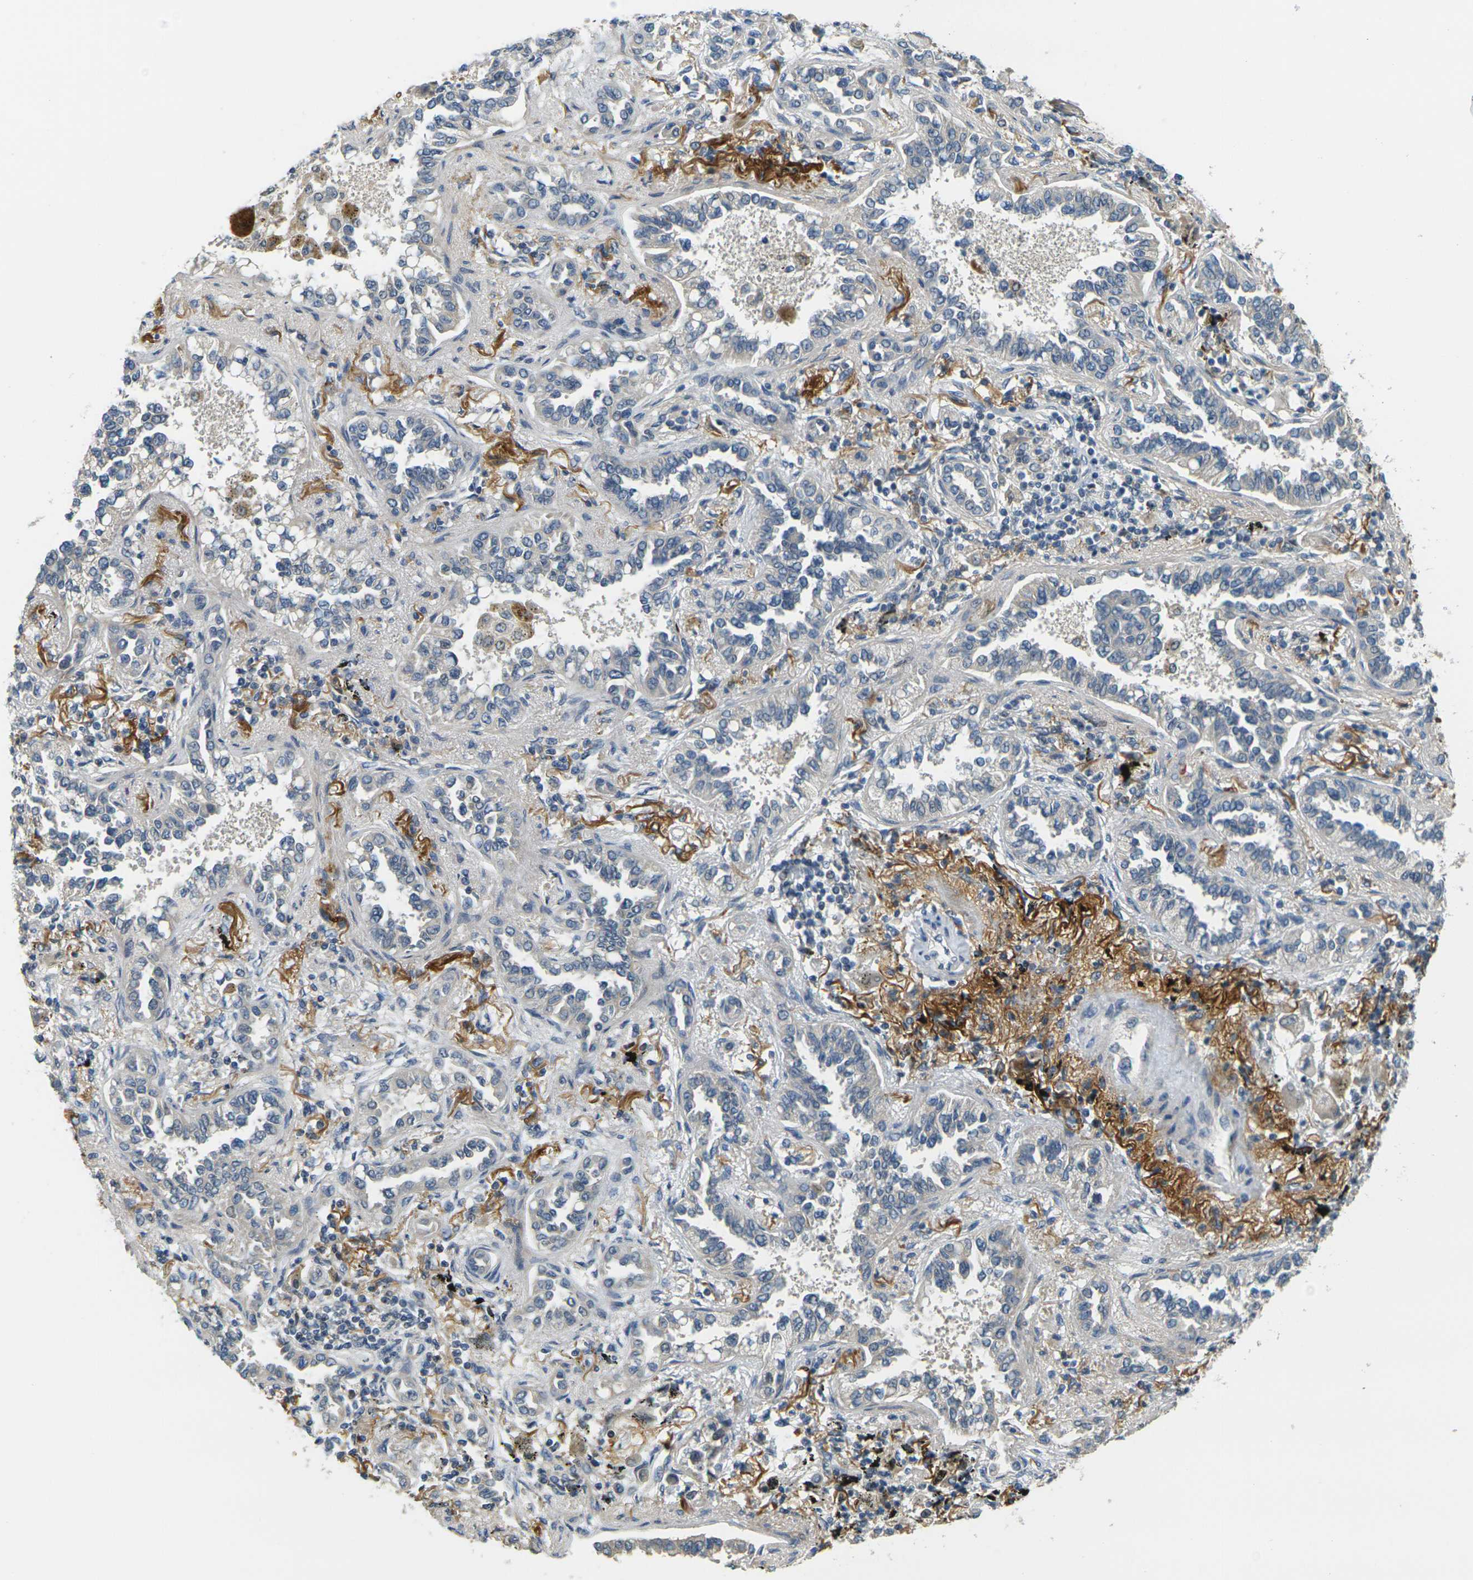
{"staining": {"intensity": "weak", "quantity": "<25%", "location": "cytoplasmic/membranous"}, "tissue": "lung cancer", "cell_type": "Tumor cells", "image_type": "cancer", "snomed": [{"axis": "morphology", "description": "Normal tissue, NOS"}, {"axis": "morphology", "description": "Adenocarcinoma, NOS"}, {"axis": "topography", "description": "Lung"}], "caption": "A micrograph of human lung adenocarcinoma is negative for staining in tumor cells.", "gene": "KLHL8", "patient": {"sex": "male", "age": 59}}